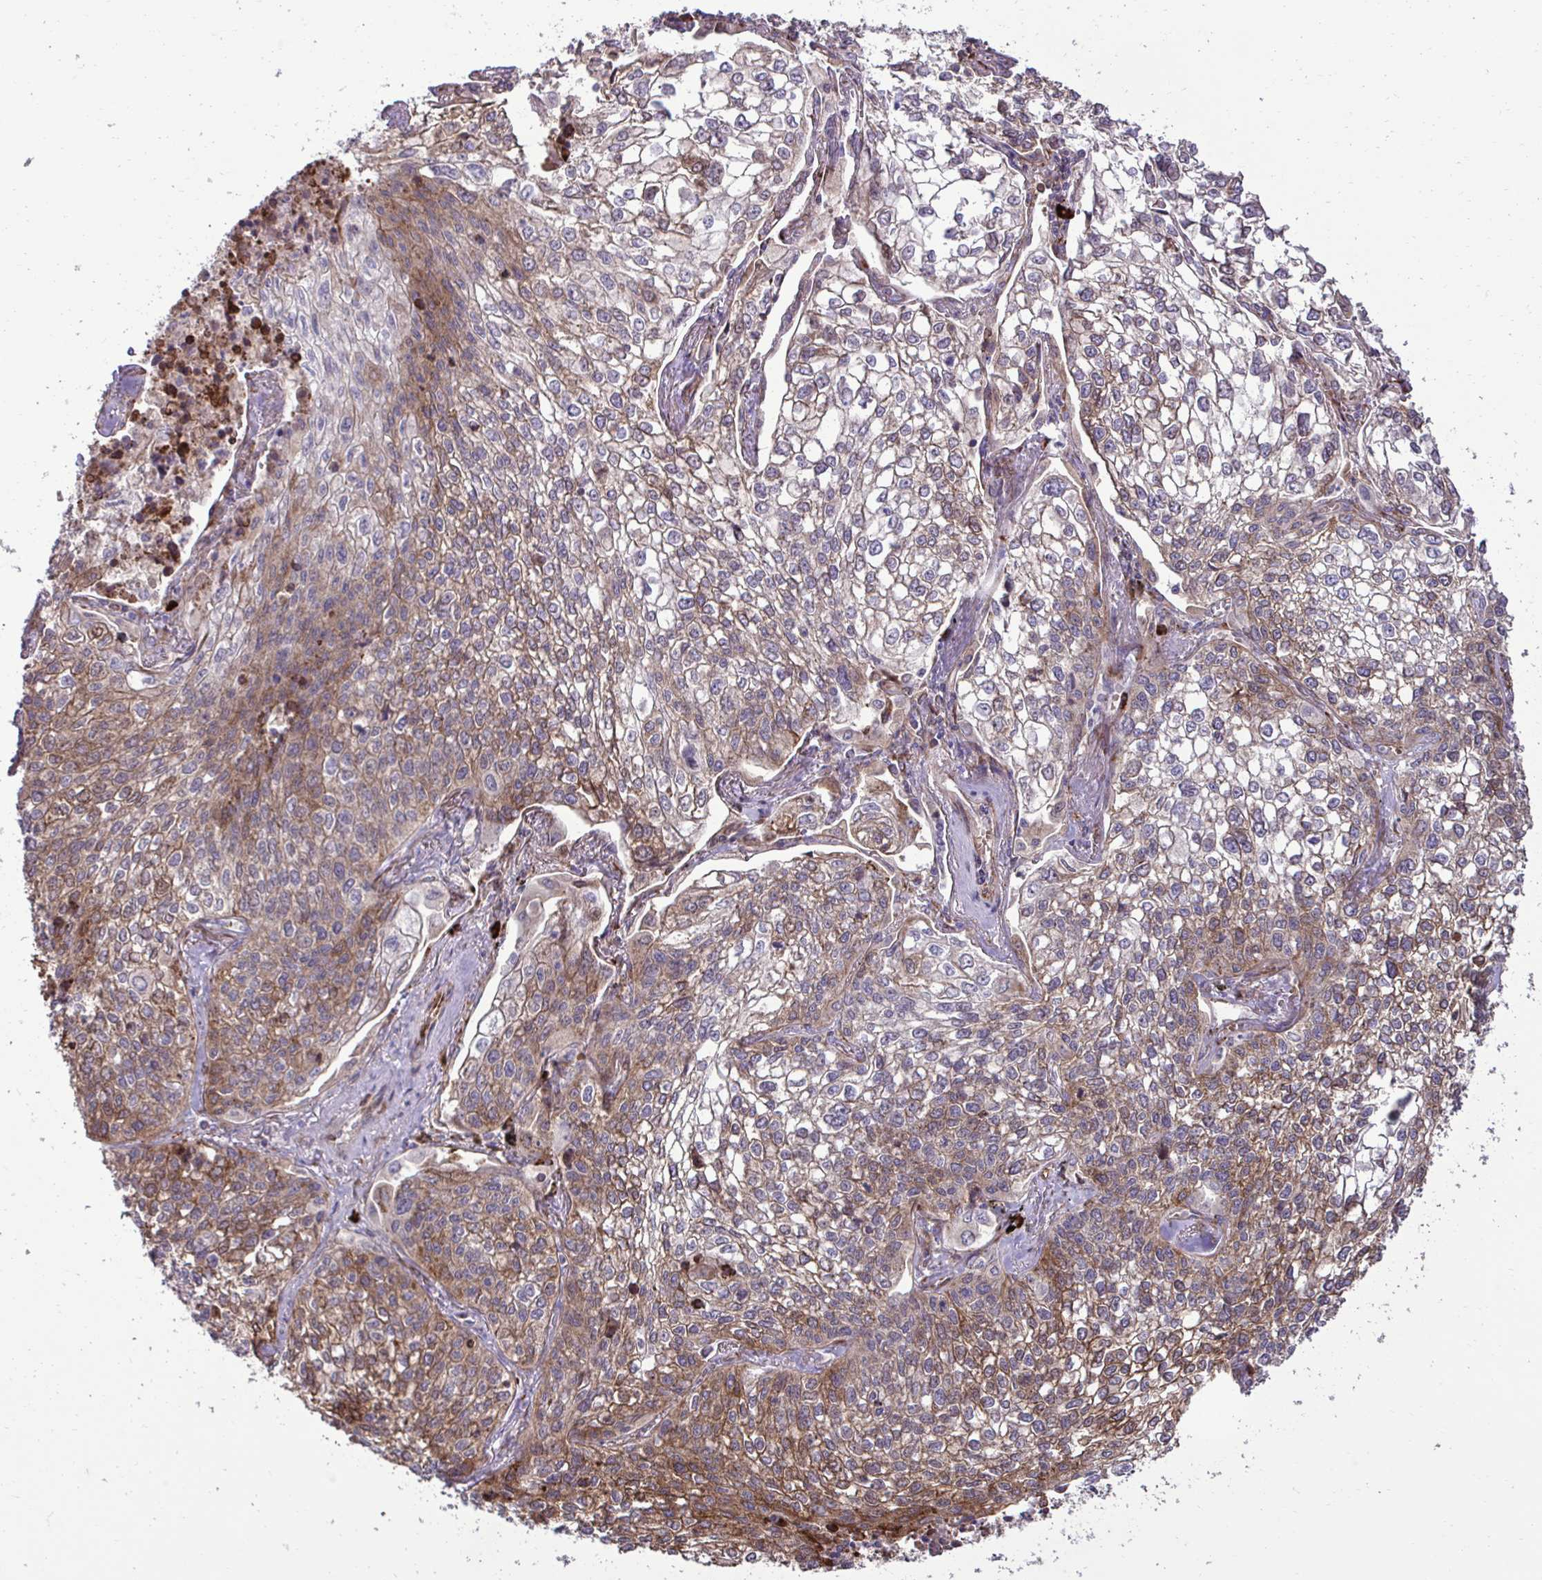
{"staining": {"intensity": "moderate", "quantity": "25%-75%", "location": "cytoplasmic/membranous"}, "tissue": "lung cancer", "cell_type": "Tumor cells", "image_type": "cancer", "snomed": [{"axis": "morphology", "description": "Squamous cell carcinoma, NOS"}, {"axis": "topography", "description": "Lung"}], "caption": "The micrograph demonstrates immunohistochemical staining of squamous cell carcinoma (lung). There is moderate cytoplasmic/membranous staining is identified in about 25%-75% of tumor cells.", "gene": "LIMS1", "patient": {"sex": "male", "age": 74}}